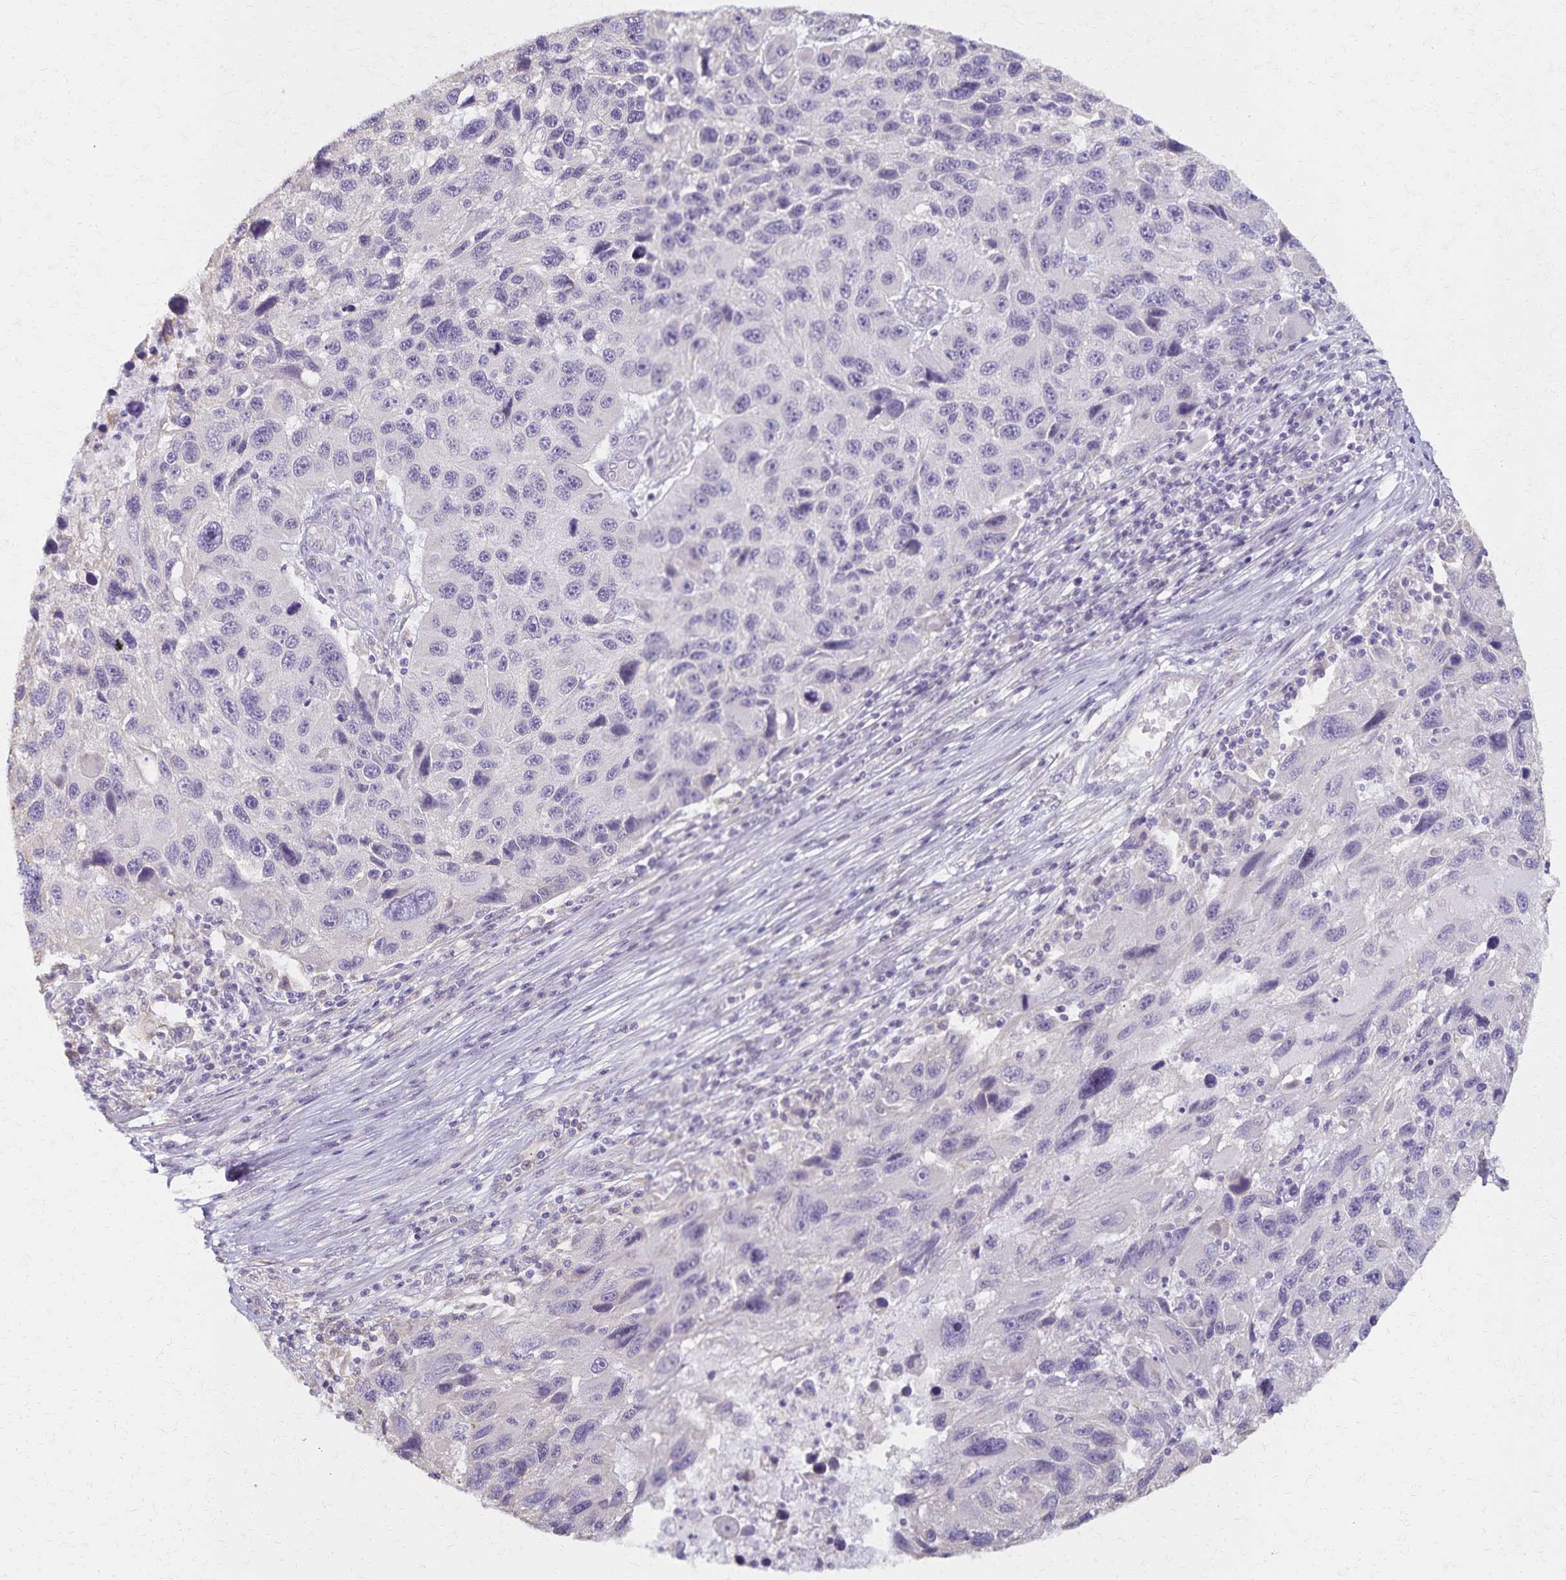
{"staining": {"intensity": "negative", "quantity": "none", "location": "none"}, "tissue": "melanoma", "cell_type": "Tumor cells", "image_type": "cancer", "snomed": [{"axis": "morphology", "description": "Malignant melanoma, NOS"}, {"axis": "topography", "description": "Skin"}], "caption": "Melanoma was stained to show a protein in brown. There is no significant positivity in tumor cells.", "gene": "KISS1", "patient": {"sex": "male", "age": 53}}